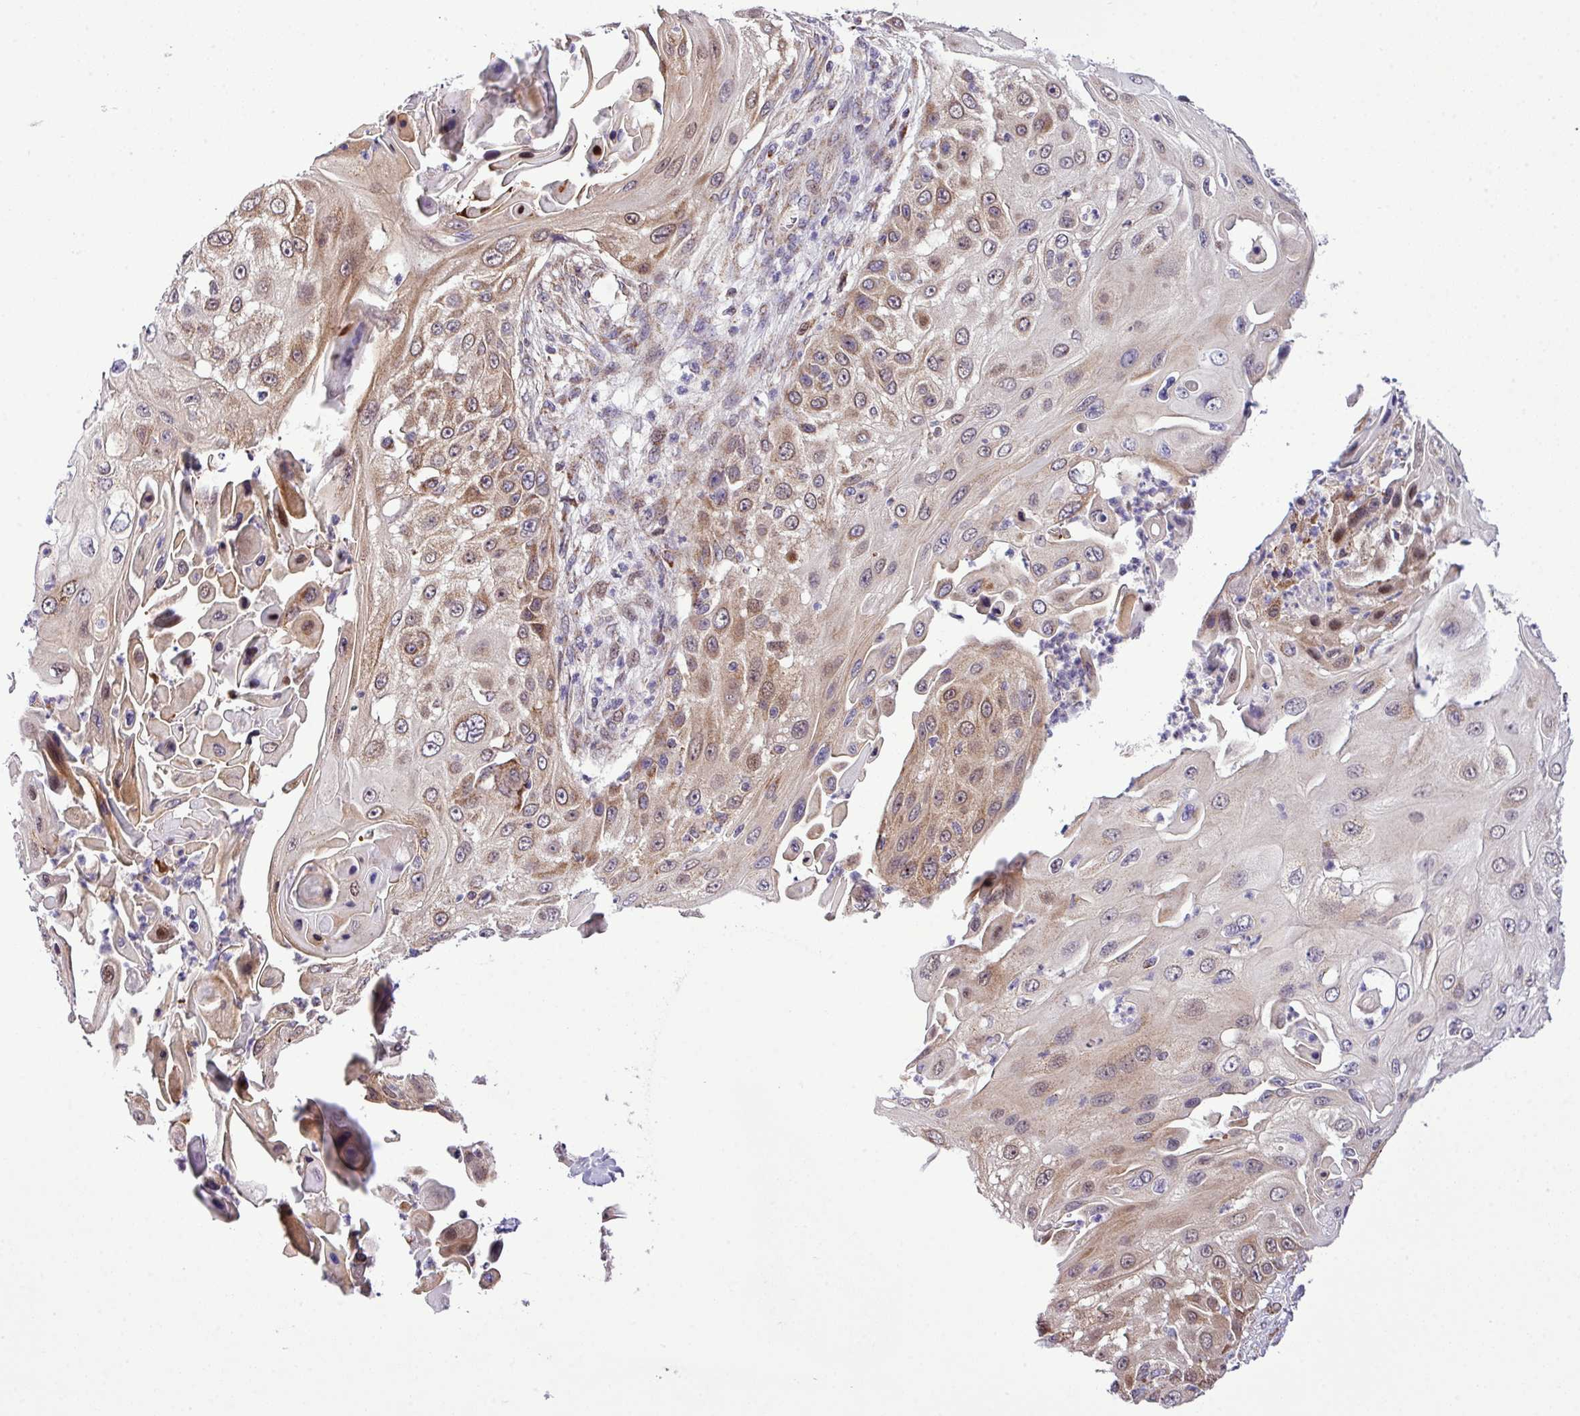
{"staining": {"intensity": "moderate", "quantity": "25%-75%", "location": "cytoplasmic/membranous"}, "tissue": "skin cancer", "cell_type": "Tumor cells", "image_type": "cancer", "snomed": [{"axis": "morphology", "description": "Squamous cell carcinoma, NOS"}, {"axis": "topography", "description": "Skin"}], "caption": "Skin squamous cell carcinoma was stained to show a protein in brown. There is medium levels of moderate cytoplasmic/membranous staining in about 25%-75% of tumor cells. The staining was performed using DAB to visualize the protein expression in brown, while the nuclei were stained in blue with hematoxylin (Magnification: 20x).", "gene": "B3GNT9", "patient": {"sex": "female", "age": 44}}